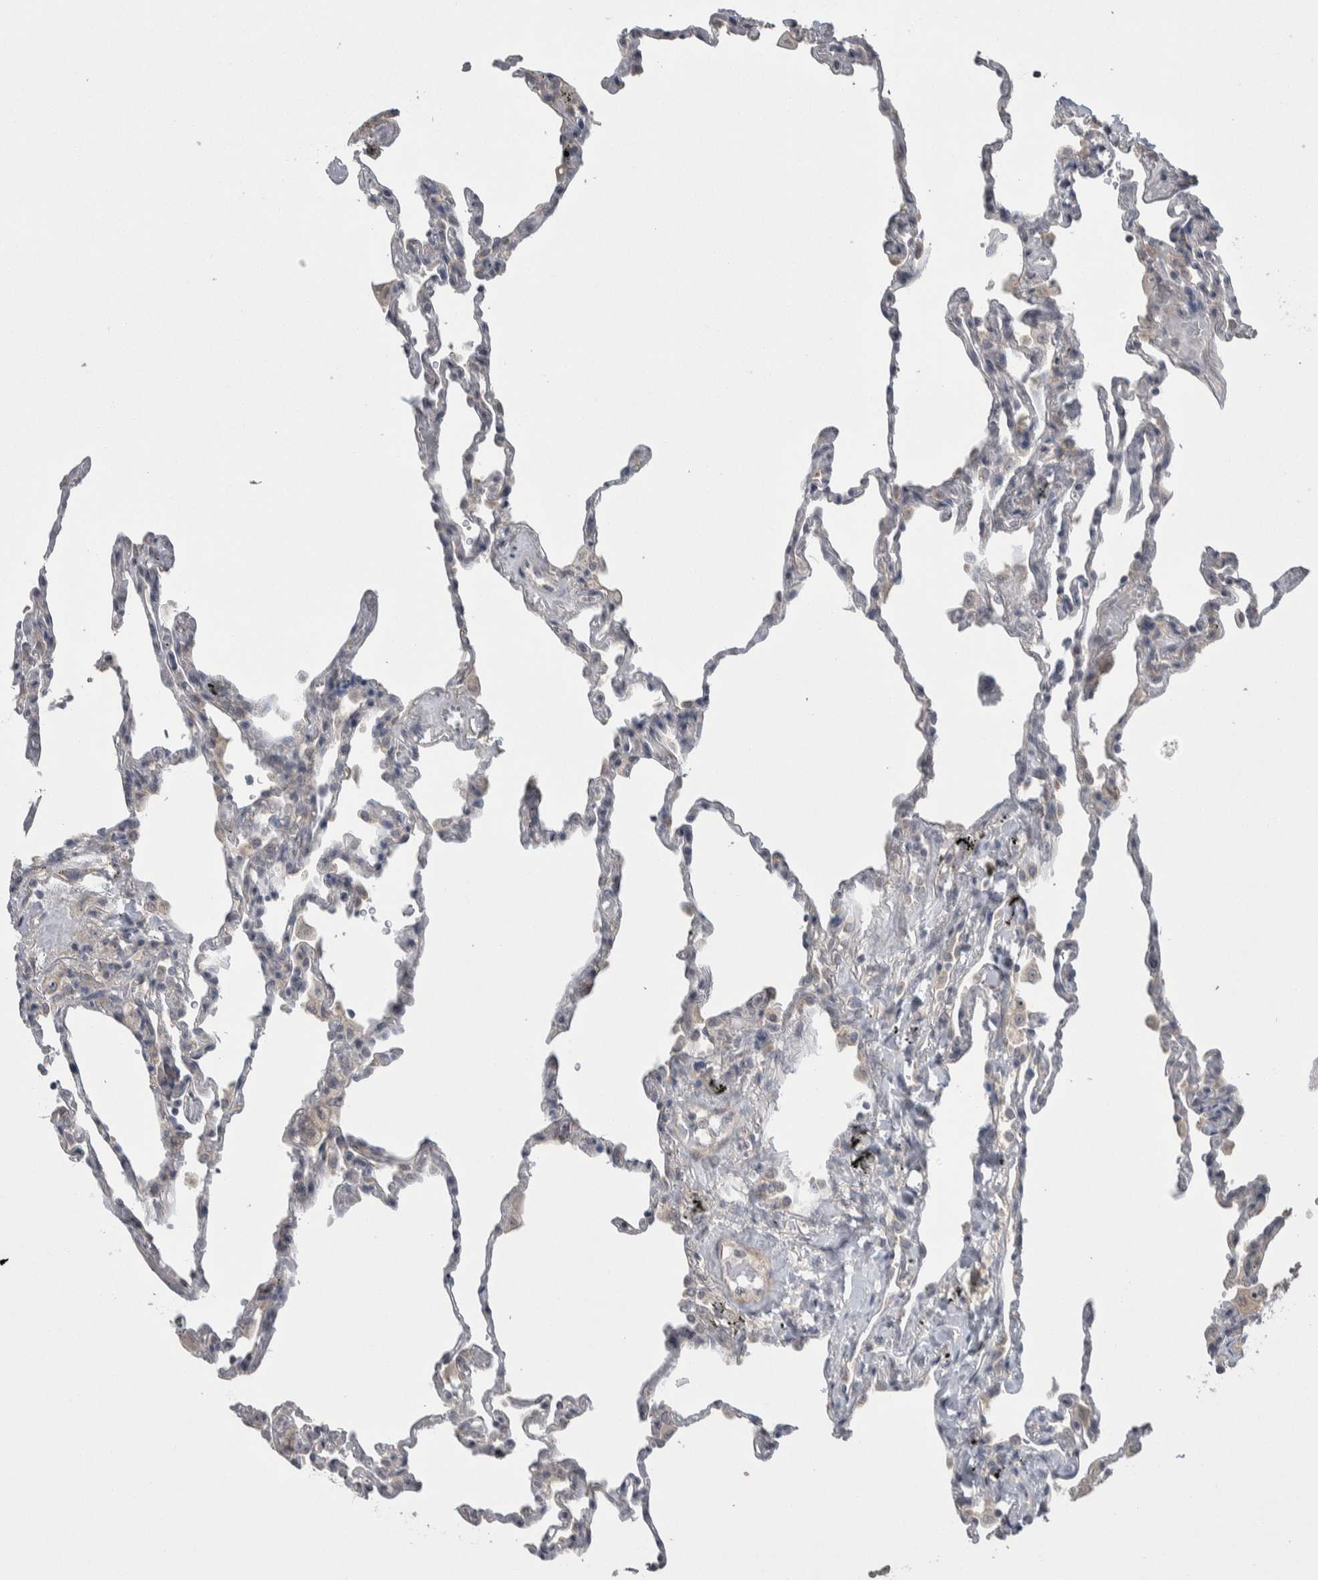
{"staining": {"intensity": "negative", "quantity": "none", "location": "none"}, "tissue": "lung", "cell_type": "Alveolar cells", "image_type": "normal", "snomed": [{"axis": "morphology", "description": "Normal tissue, NOS"}, {"axis": "topography", "description": "Lung"}], "caption": "The micrograph demonstrates no staining of alveolar cells in benign lung.", "gene": "CUL2", "patient": {"sex": "male", "age": 59}}